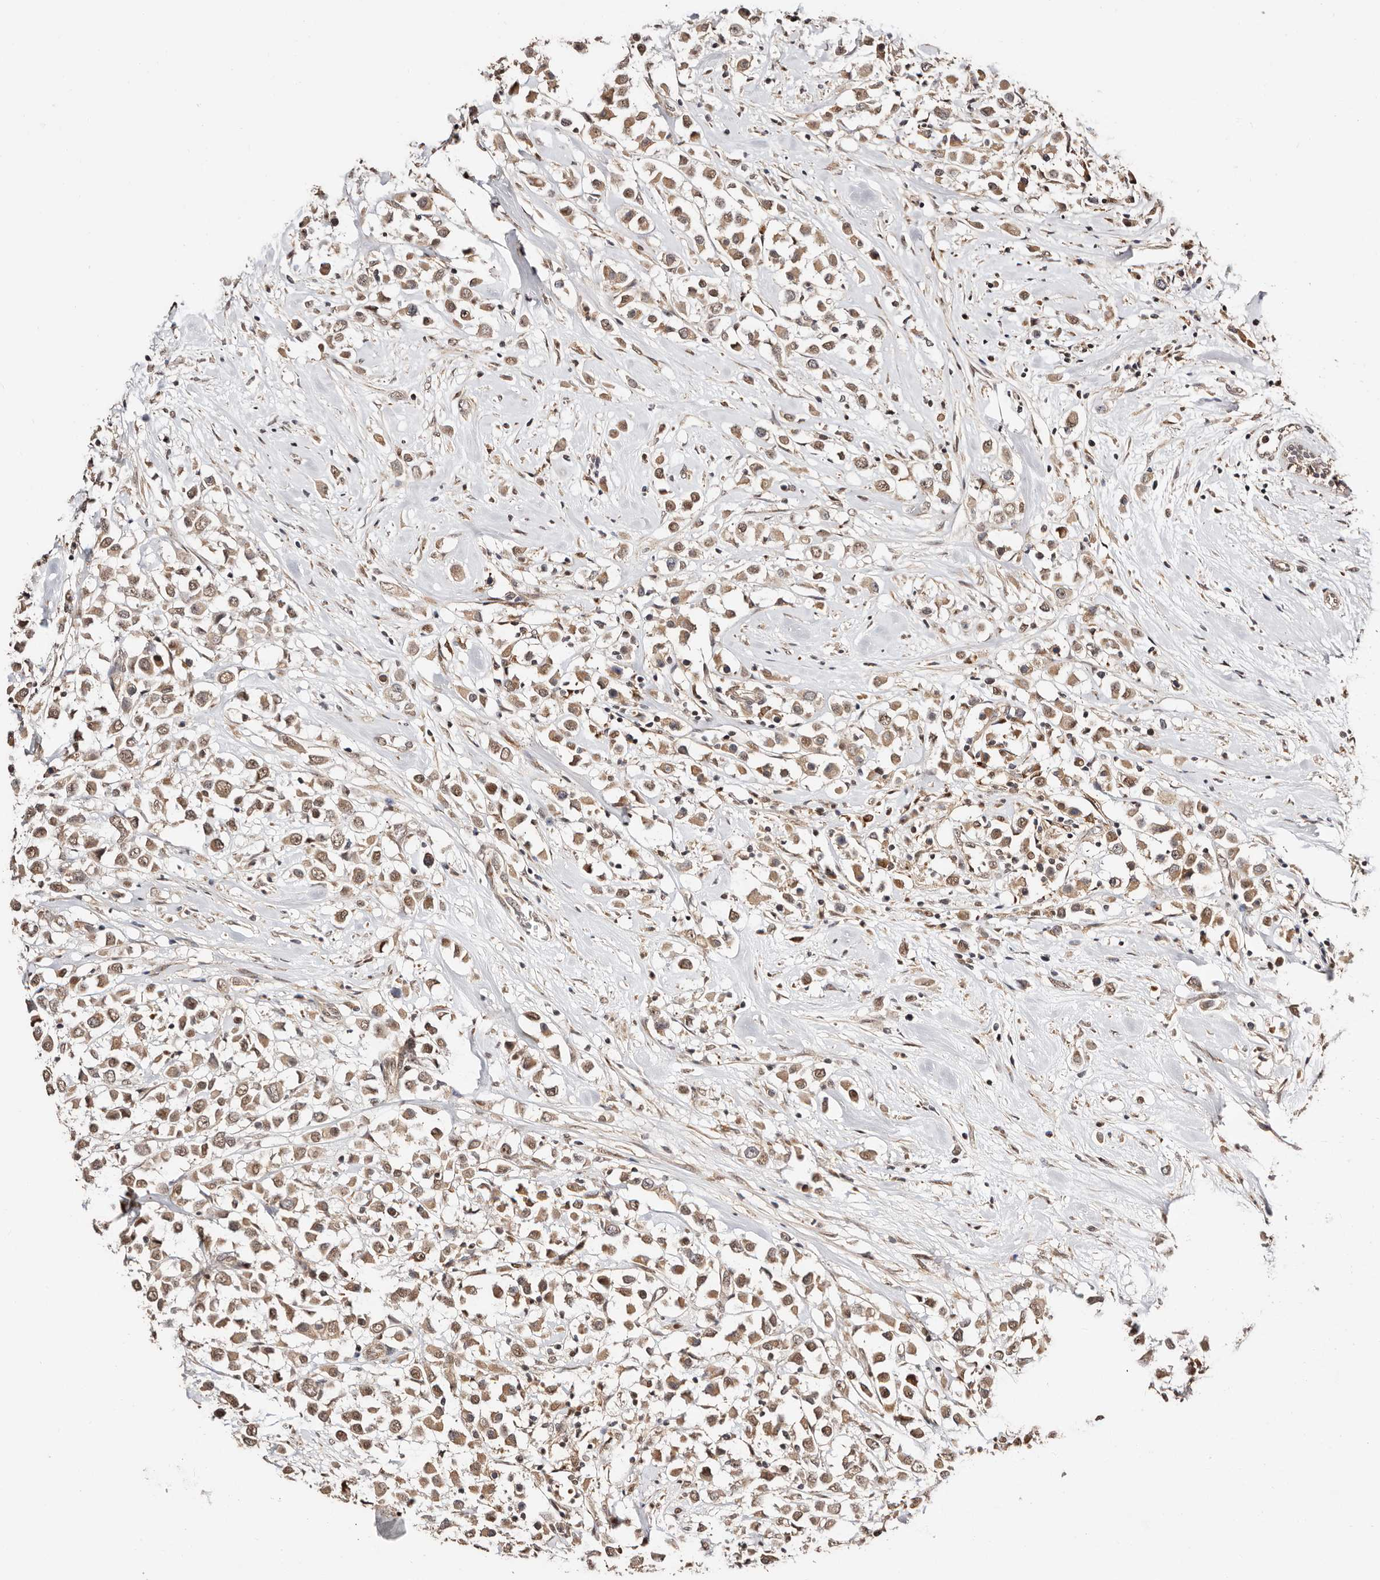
{"staining": {"intensity": "moderate", "quantity": ">75%", "location": "cytoplasmic/membranous"}, "tissue": "breast cancer", "cell_type": "Tumor cells", "image_type": "cancer", "snomed": [{"axis": "morphology", "description": "Duct carcinoma"}, {"axis": "topography", "description": "Breast"}], "caption": "DAB immunohistochemical staining of human breast cancer demonstrates moderate cytoplasmic/membranous protein expression in approximately >75% of tumor cells. Ihc stains the protein of interest in brown and the nuclei are stained blue.", "gene": "CTNNBL1", "patient": {"sex": "female", "age": 61}}